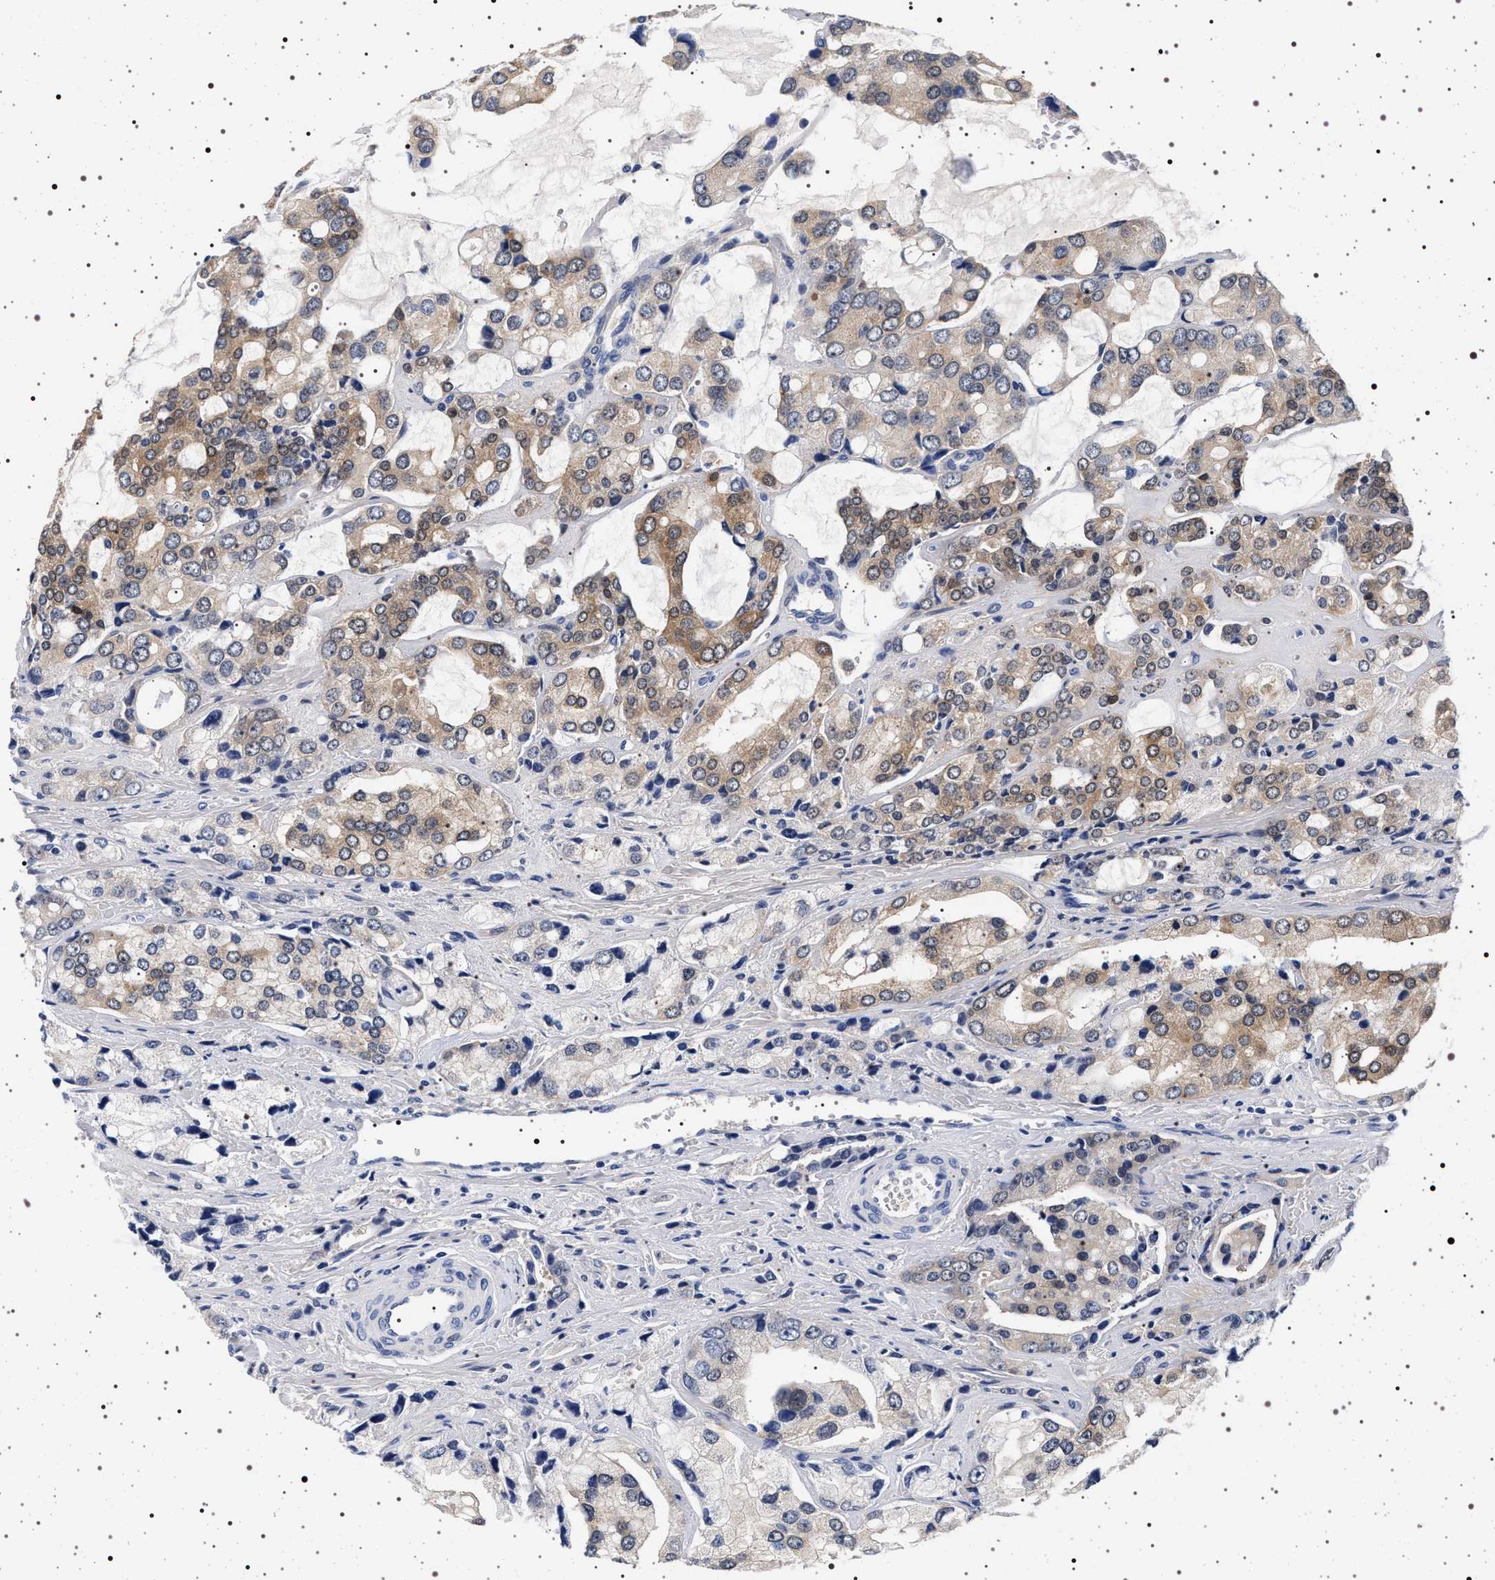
{"staining": {"intensity": "moderate", "quantity": "25%-75%", "location": "cytoplasmic/membranous"}, "tissue": "prostate cancer", "cell_type": "Tumor cells", "image_type": "cancer", "snomed": [{"axis": "morphology", "description": "Adenocarcinoma, High grade"}, {"axis": "topography", "description": "Prostate"}], "caption": "Immunohistochemistry (IHC) (DAB (3,3'-diaminobenzidine)) staining of prostate cancer displays moderate cytoplasmic/membranous protein staining in about 25%-75% of tumor cells.", "gene": "MAPK10", "patient": {"sex": "male", "age": 67}}